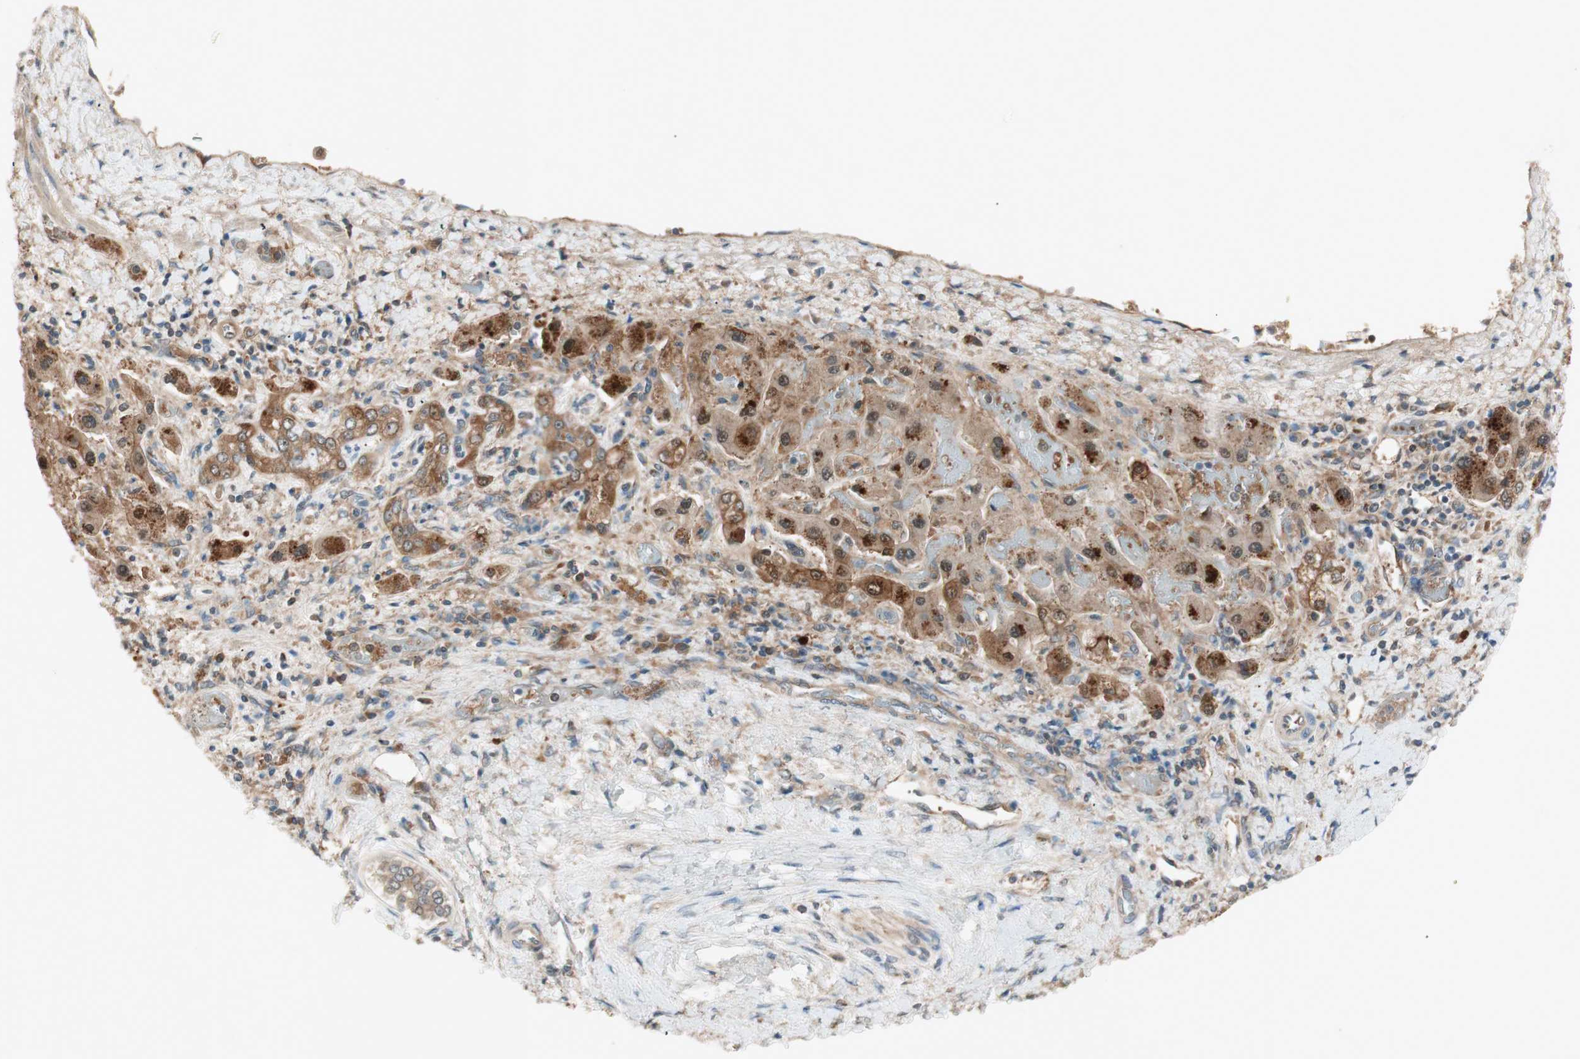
{"staining": {"intensity": "strong", "quantity": "25%-75%", "location": "cytoplasmic/membranous"}, "tissue": "liver cancer", "cell_type": "Tumor cells", "image_type": "cancer", "snomed": [{"axis": "morphology", "description": "Cholangiocarcinoma"}, {"axis": "topography", "description": "Liver"}], "caption": "IHC image of neoplastic tissue: human liver cancer (cholangiocarcinoma) stained using IHC displays high levels of strong protein expression localized specifically in the cytoplasmic/membranous of tumor cells, appearing as a cytoplasmic/membranous brown color.", "gene": "GALT", "patient": {"sex": "male", "age": 50}}